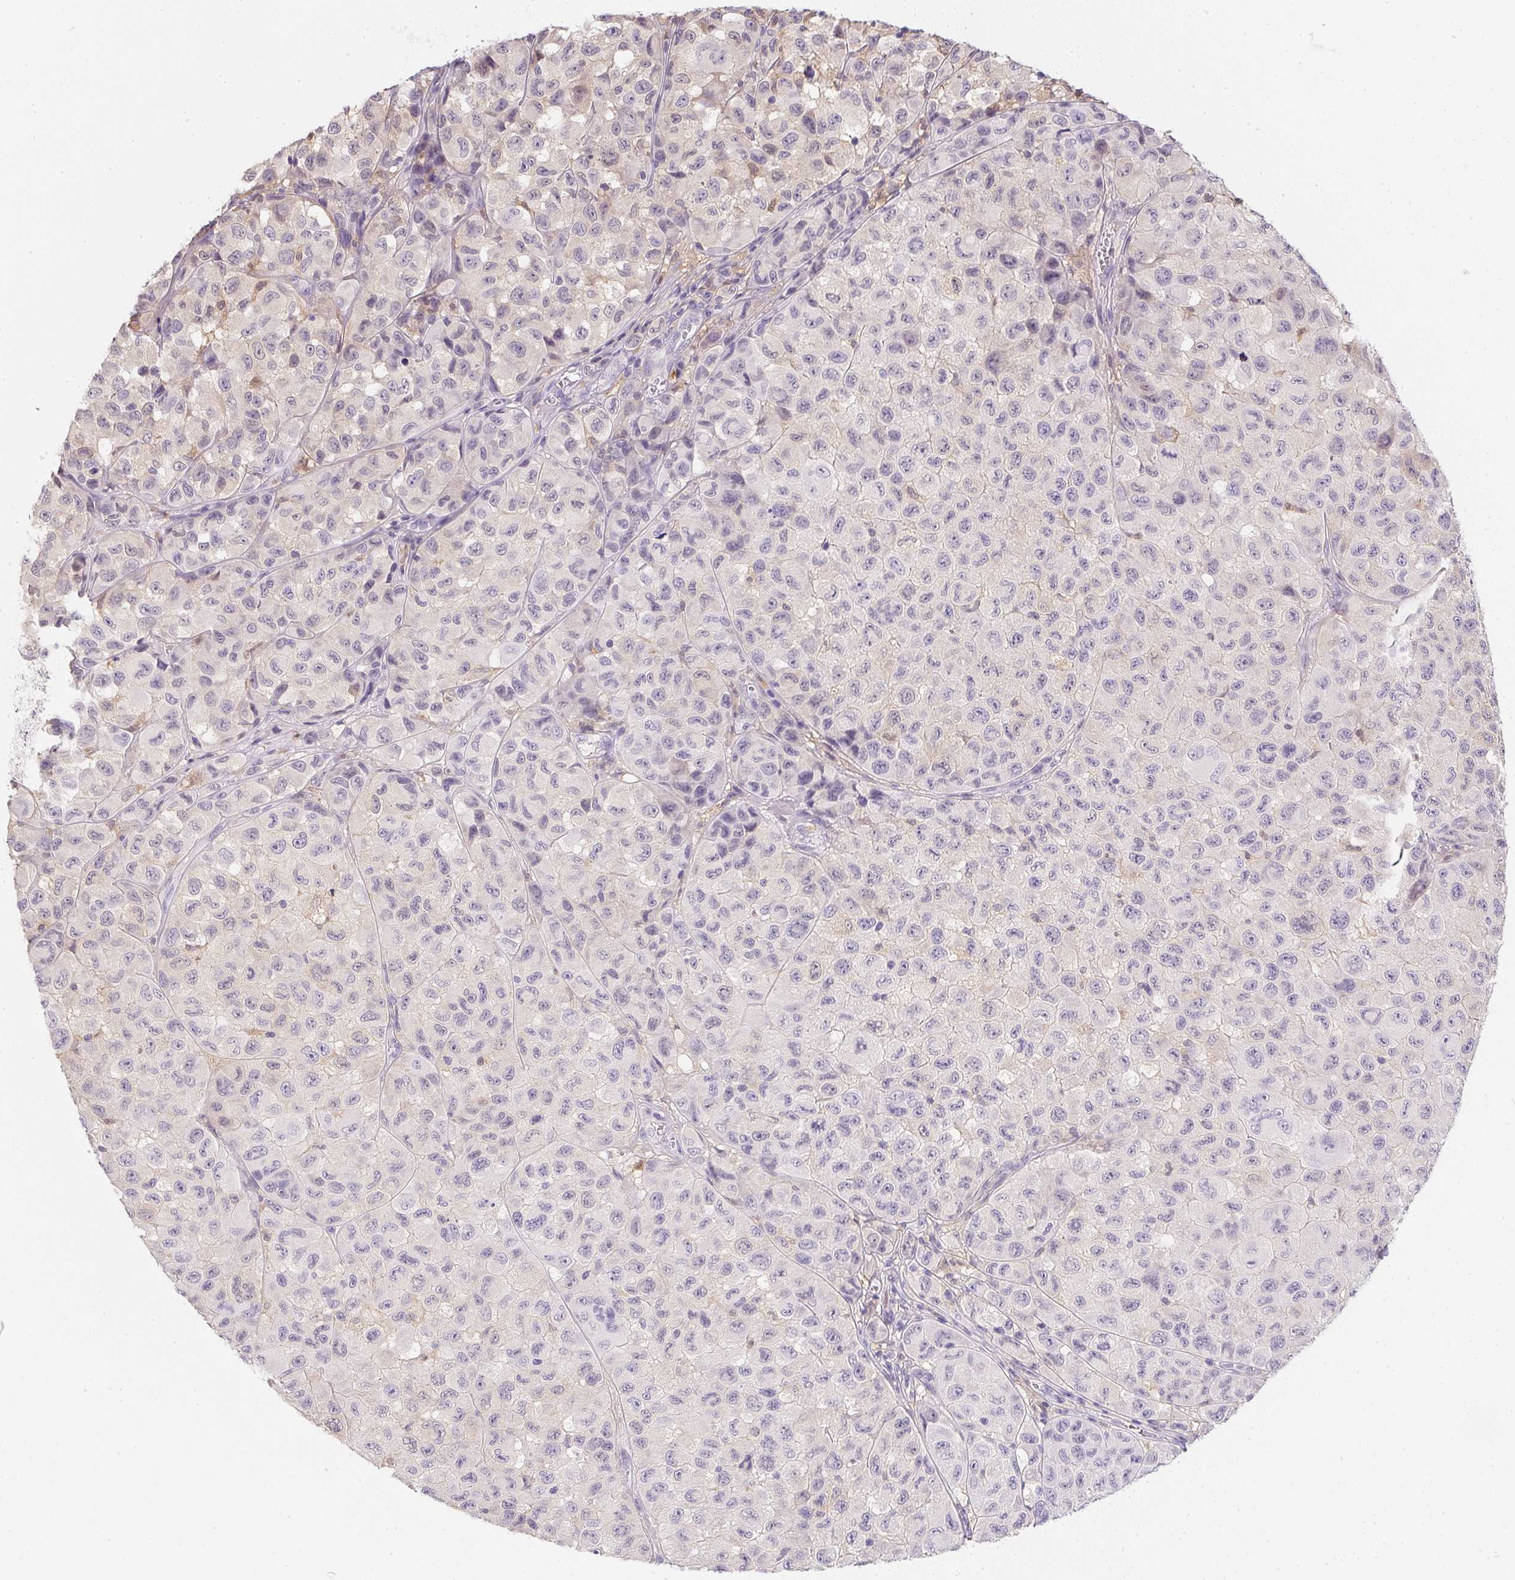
{"staining": {"intensity": "weak", "quantity": "<25%", "location": "cytoplasmic/membranous"}, "tissue": "melanoma", "cell_type": "Tumor cells", "image_type": "cancer", "snomed": [{"axis": "morphology", "description": "Malignant melanoma, NOS"}, {"axis": "topography", "description": "Skin"}], "caption": "This is a micrograph of immunohistochemistry staining of malignant melanoma, which shows no expression in tumor cells.", "gene": "DNAJC5G", "patient": {"sex": "male", "age": 93}}